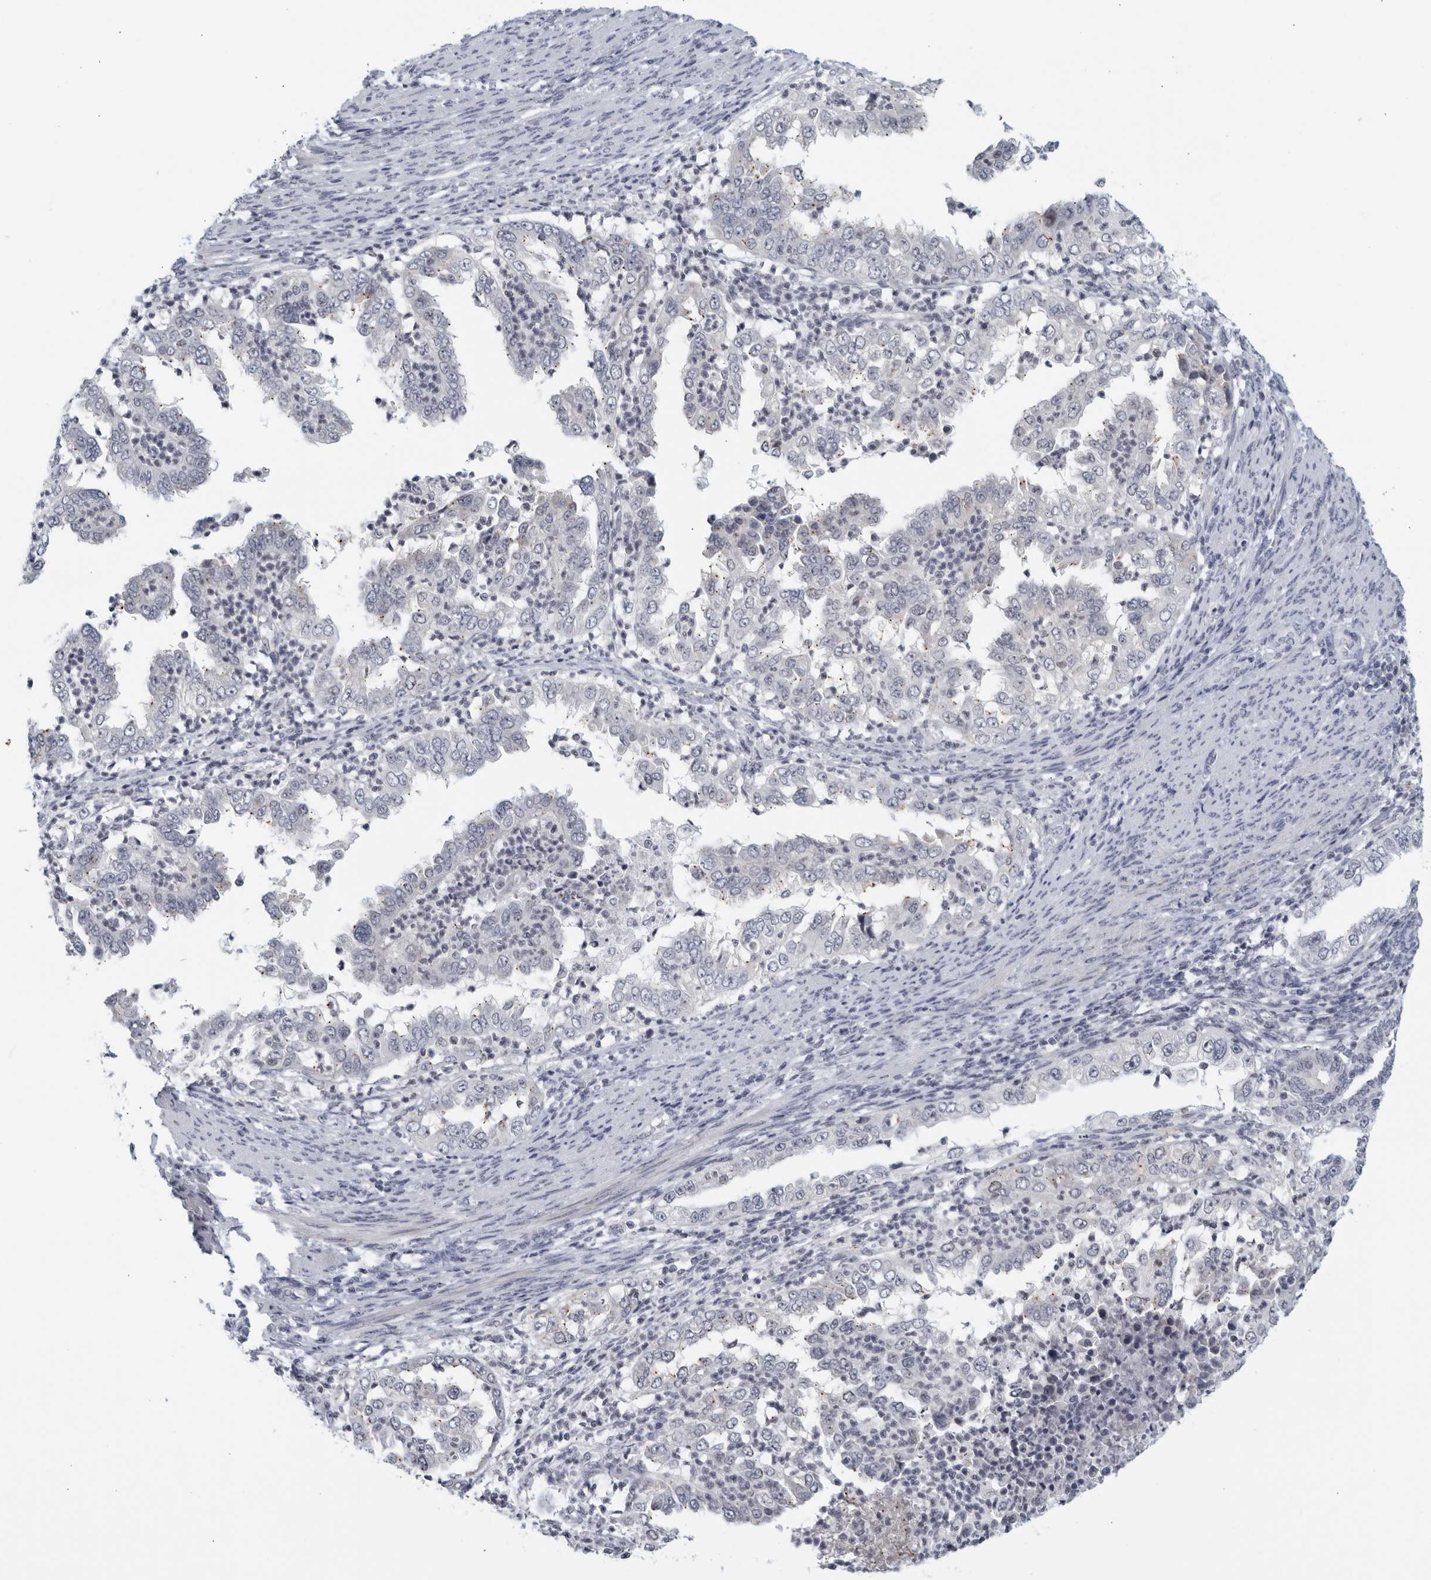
{"staining": {"intensity": "negative", "quantity": "none", "location": "none"}, "tissue": "endometrial cancer", "cell_type": "Tumor cells", "image_type": "cancer", "snomed": [{"axis": "morphology", "description": "Adenocarcinoma, NOS"}, {"axis": "topography", "description": "Endometrium"}], "caption": "This is a photomicrograph of IHC staining of endometrial cancer, which shows no positivity in tumor cells.", "gene": "MATN1", "patient": {"sex": "female", "age": 85}}